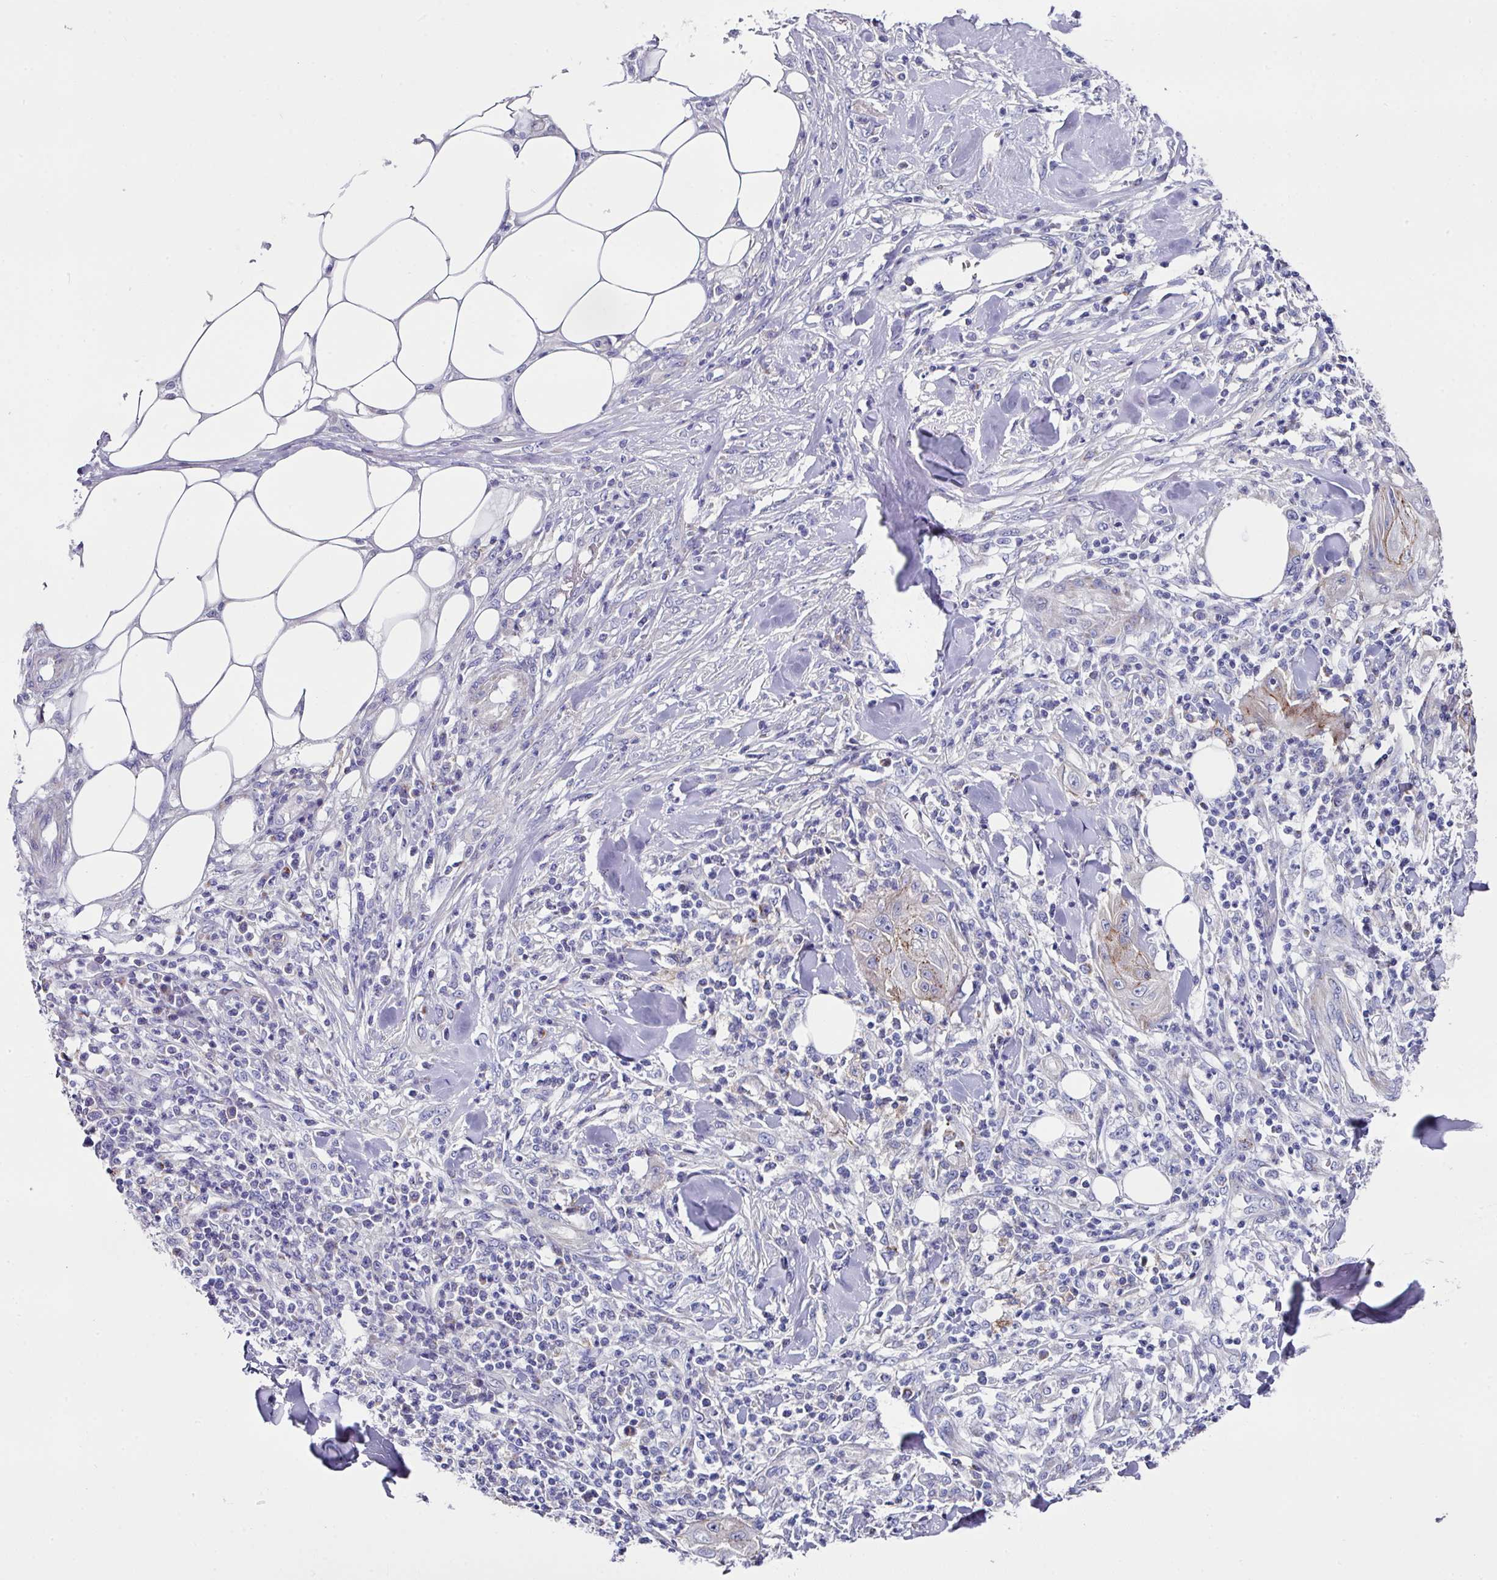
{"staining": {"intensity": "weak", "quantity": "<25%", "location": "cytoplasmic/membranous"}, "tissue": "skin cancer", "cell_type": "Tumor cells", "image_type": "cancer", "snomed": [{"axis": "morphology", "description": "Squamous cell carcinoma, NOS"}, {"axis": "topography", "description": "Skin"}], "caption": "Human skin squamous cell carcinoma stained for a protein using immunohistochemistry (IHC) shows no positivity in tumor cells.", "gene": "CLDN1", "patient": {"sex": "female", "age": 78}}